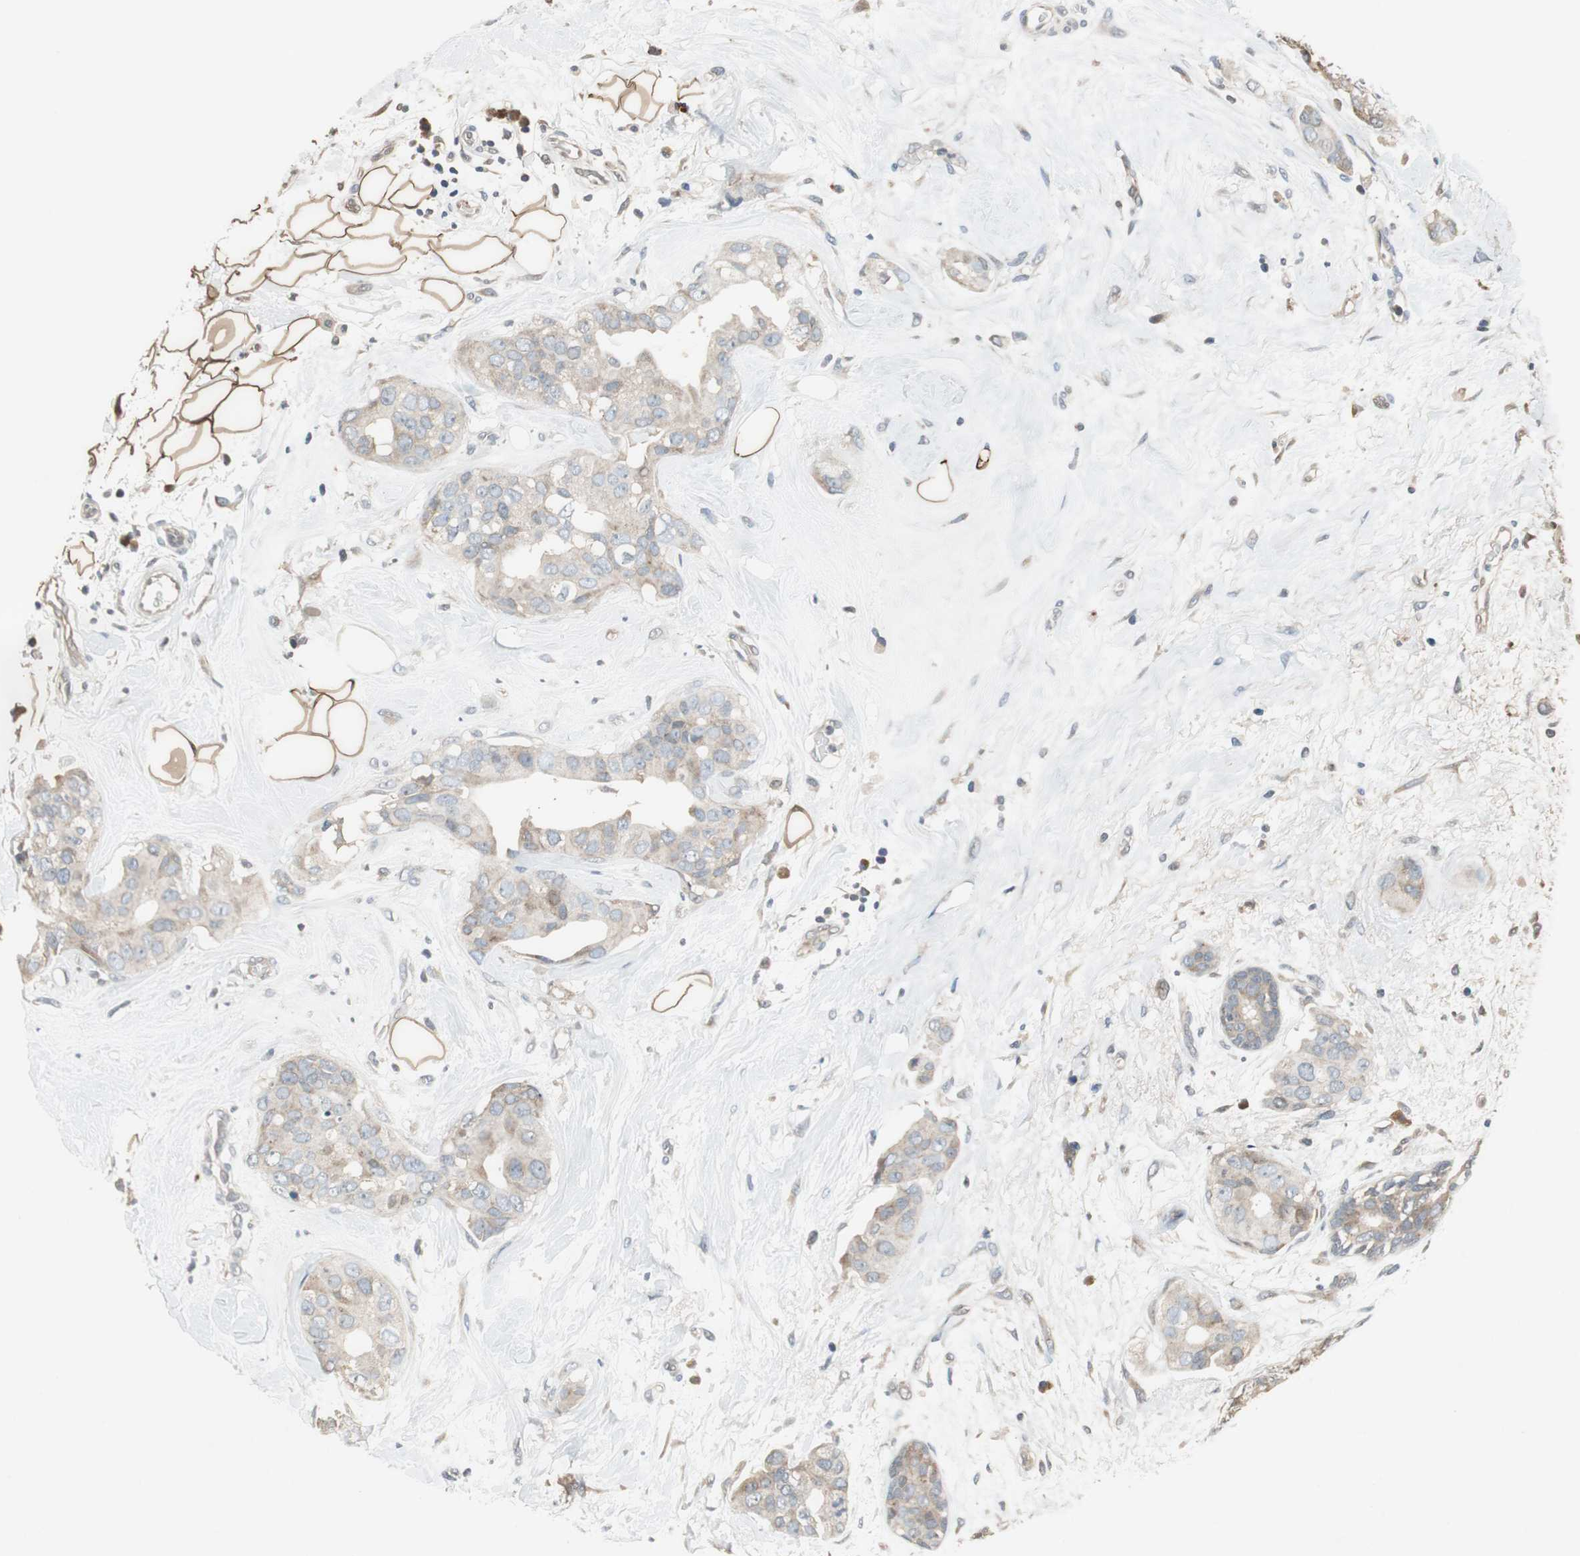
{"staining": {"intensity": "weak", "quantity": ">75%", "location": "cytoplasmic/membranous"}, "tissue": "breast cancer", "cell_type": "Tumor cells", "image_type": "cancer", "snomed": [{"axis": "morphology", "description": "Duct carcinoma"}, {"axis": "topography", "description": "Breast"}], "caption": "Immunohistochemical staining of breast cancer (invasive ductal carcinoma) reveals weak cytoplasmic/membranous protein positivity in about >75% of tumor cells.", "gene": "PI4KB", "patient": {"sex": "female", "age": 40}}